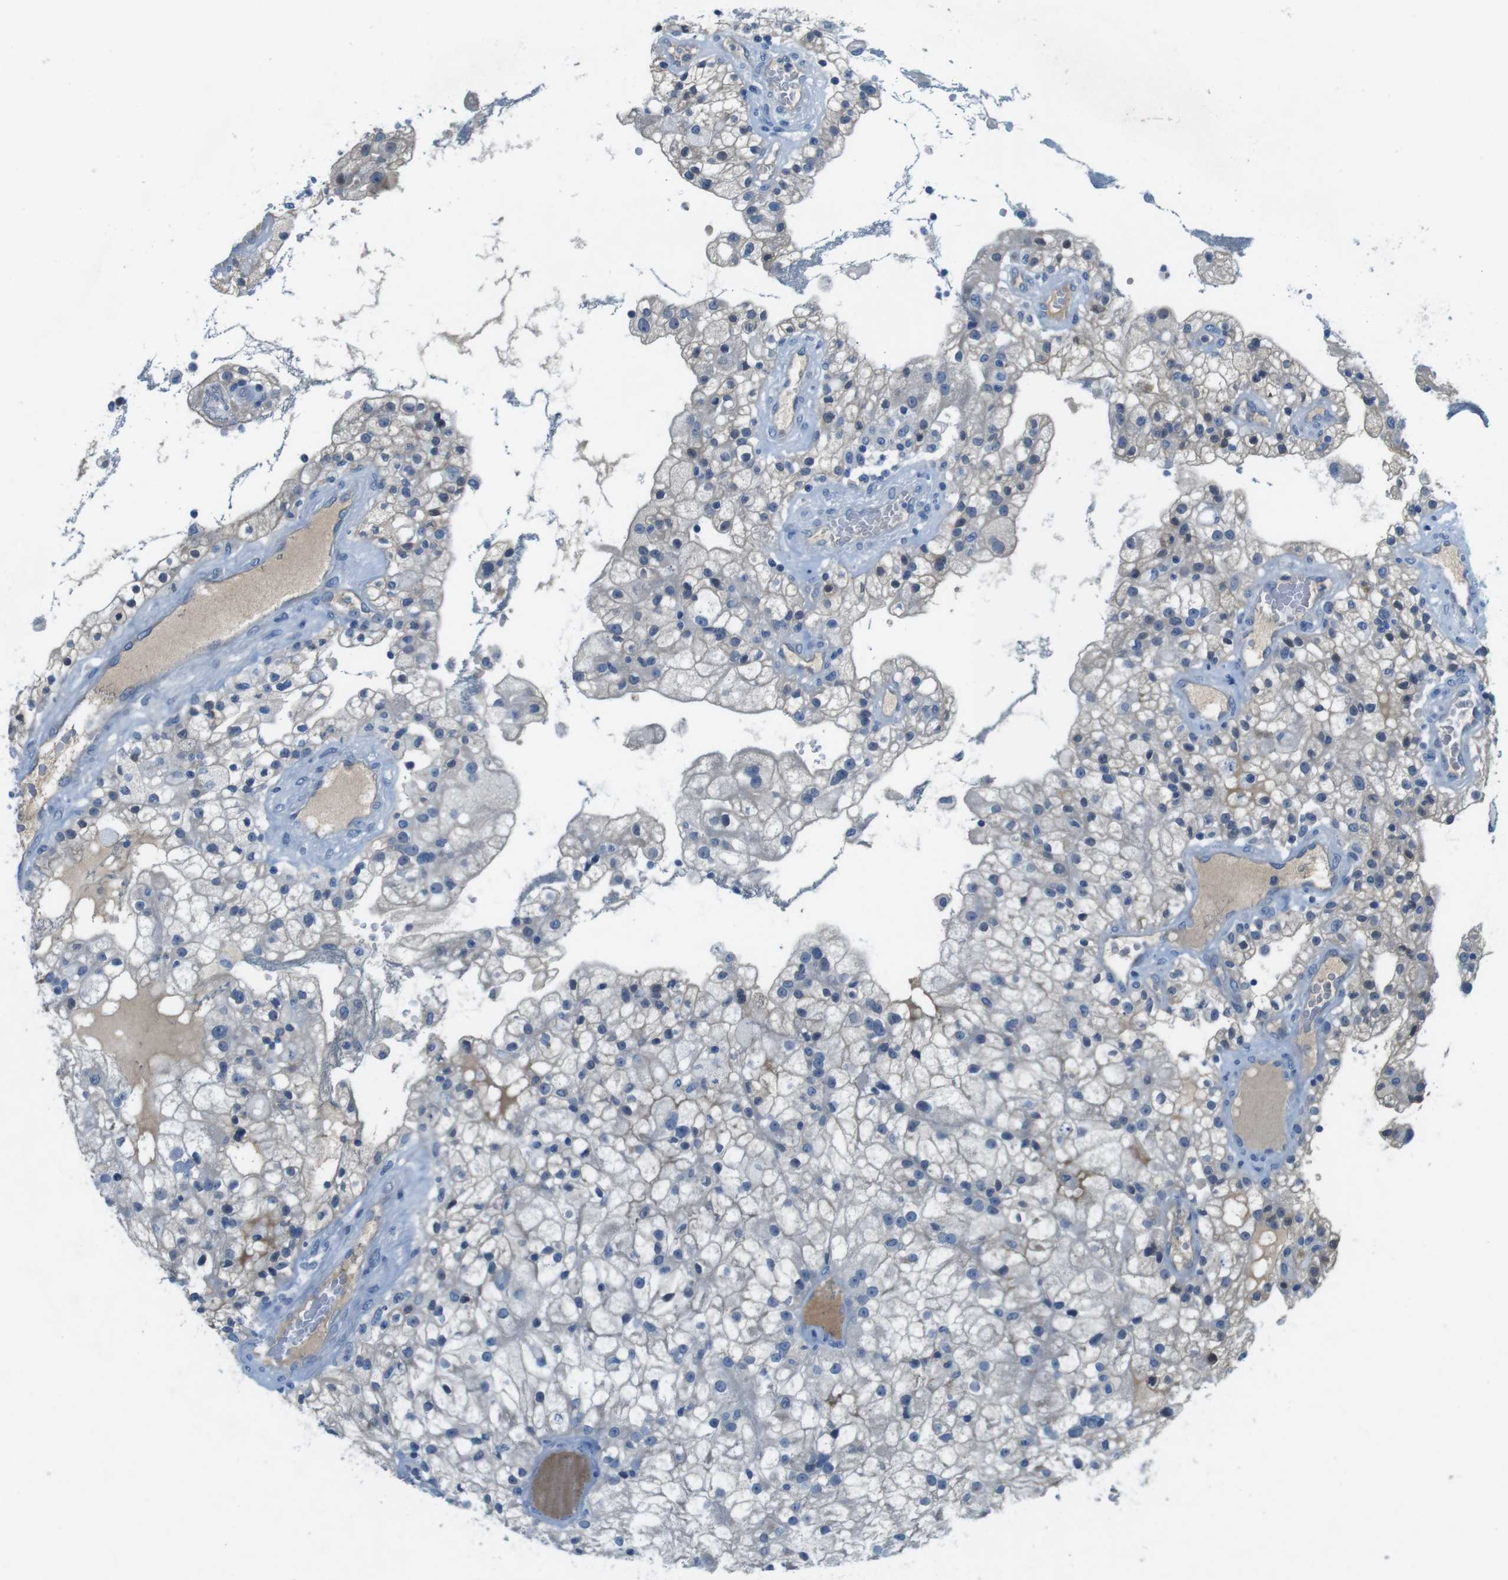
{"staining": {"intensity": "weak", "quantity": "<25%", "location": "cytoplasmic/membranous"}, "tissue": "renal cancer", "cell_type": "Tumor cells", "image_type": "cancer", "snomed": [{"axis": "morphology", "description": "Adenocarcinoma, NOS"}, {"axis": "topography", "description": "Kidney"}], "caption": "The histopathology image displays no staining of tumor cells in adenocarcinoma (renal).", "gene": "SLC35A3", "patient": {"sex": "female", "age": 52}}